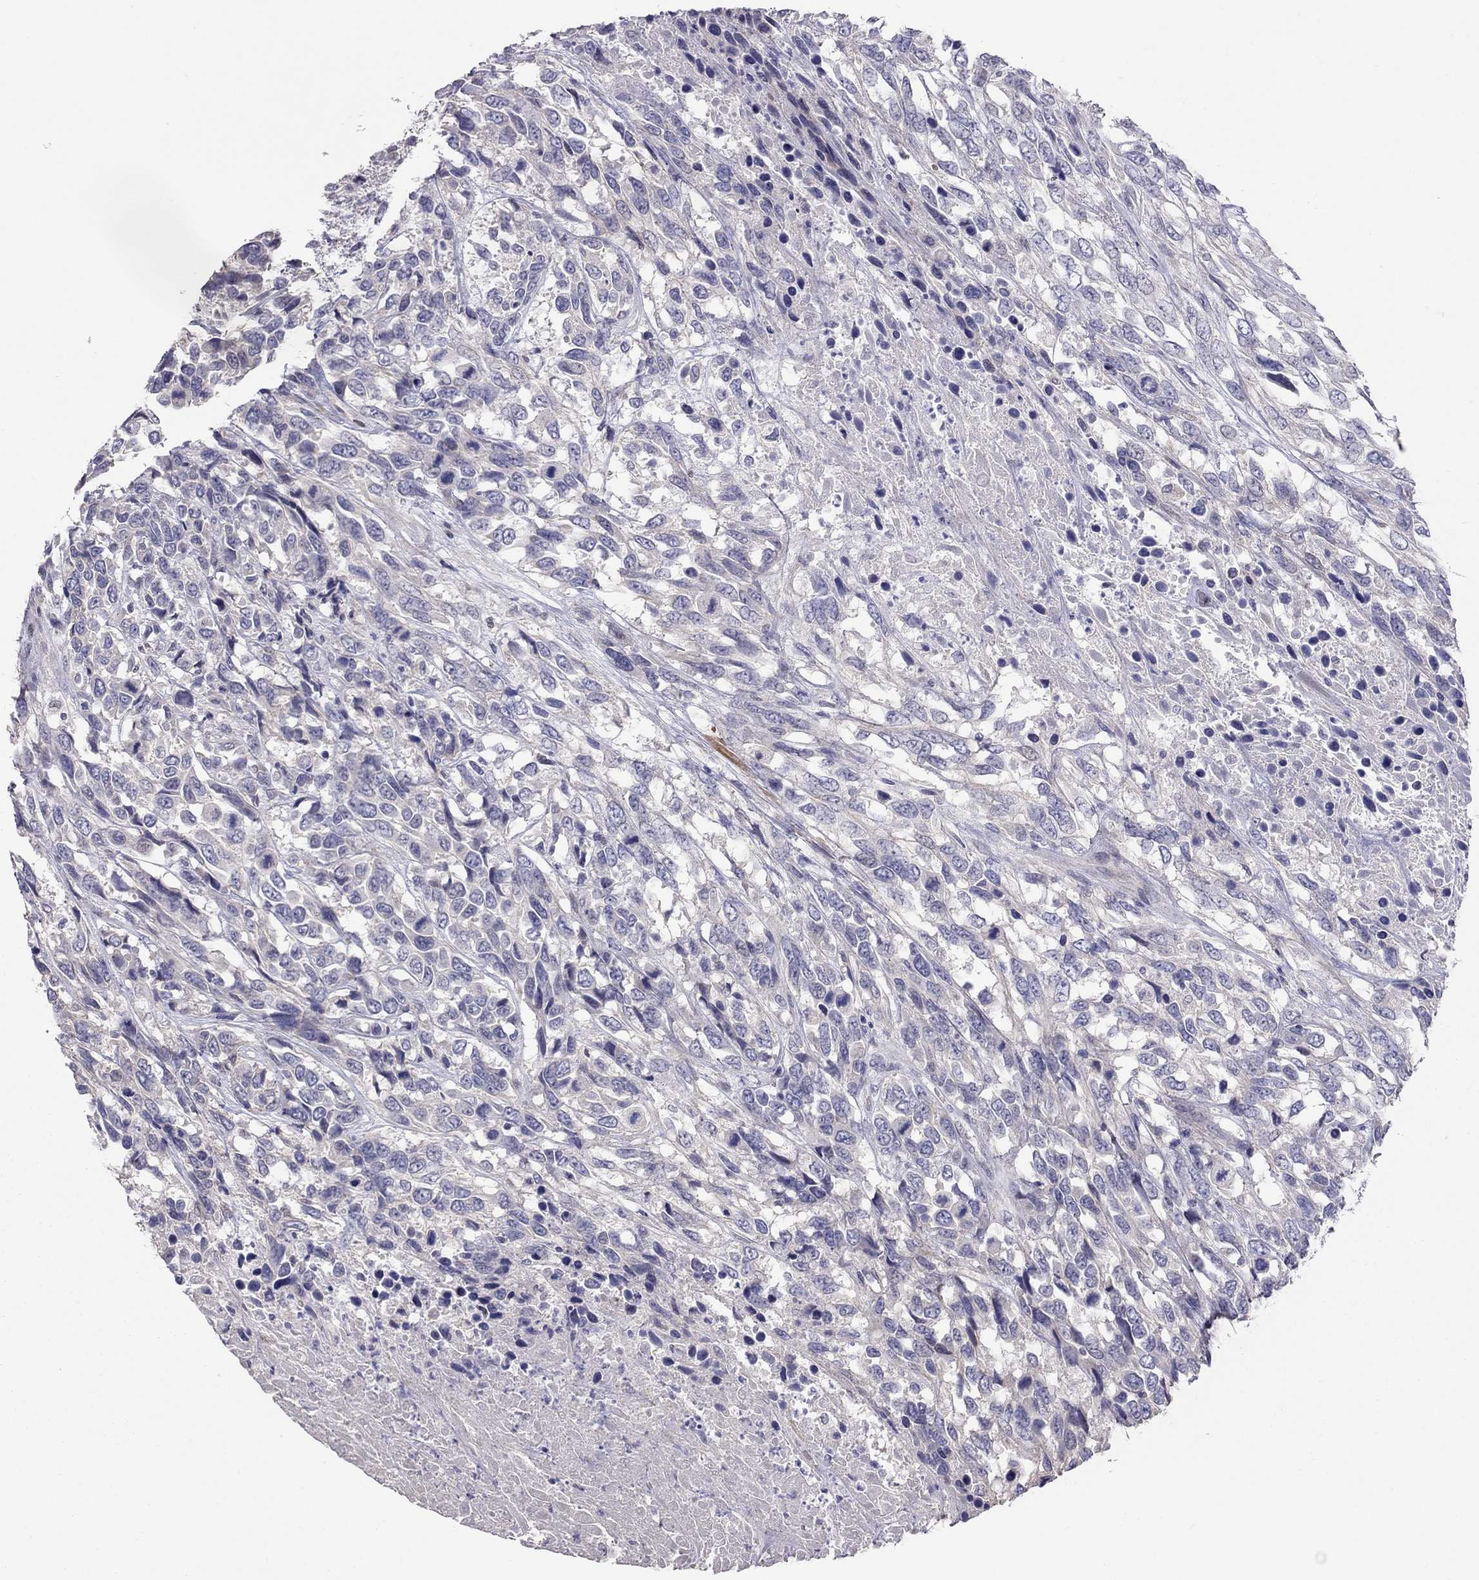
{"staining": {"intensity": "negative", "quantity": "none", "location": "none"}, "tissue": "urothelial cancer", "cell_type": "Tumor cells", "image_type": "cancer", "snomed": [{"axis": "morphology", "description": "Urothelial carcinoma, High grade"}, {"axis": "topography", "description": "Urinary bladder"}], "caption": "High-grade urothelial carcinoma was stained to show a protein in brown. There is no significant staining in tumor cells. (DAB (3,3'-diaminobenzidine) immunohistochemistry (IHC), high magnification).", "gene": "SYTL2", "patient": {"sex": "female", "age": 70}}